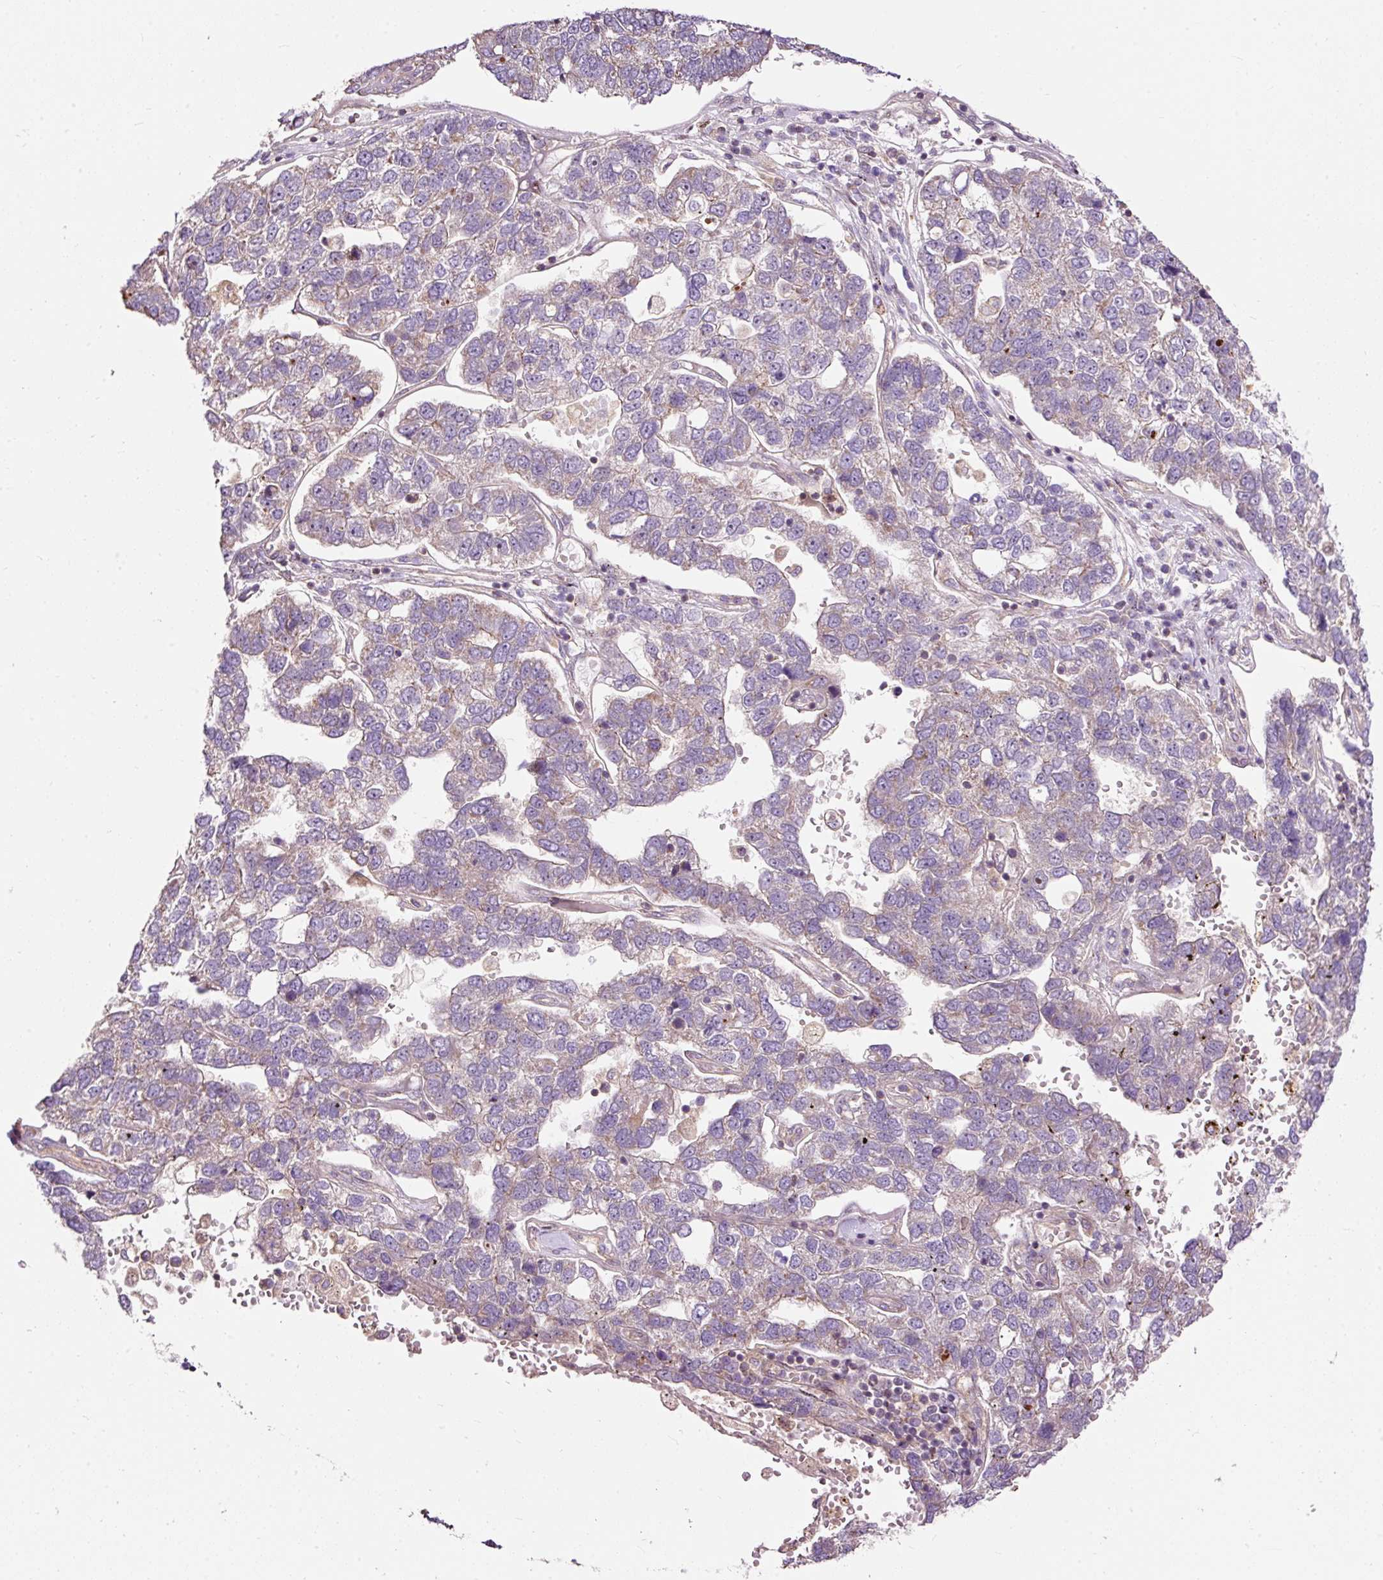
{"staining": {"intensity": "weak", "quantity": "<25%", "location": "cytoplasmic/membranous"}, "tissue": "pancreatic cancer", "cell_type": "Tumor cells", "image_type": "cancer", "snomed": [{"axis": "morphology", "description": "Adenocarcinoma, NOS"}, {"axis": "topography", "description": "Pancreas"}], "caption": "Tumor cells are negative for protein expression in human pancreatic cancer. The staining is performed using DAB brown chromogen with nuclei counter-stained in using hematoxylin.", "gene": "BOLA3", "patient": {"sex": "female", "age": 61}}